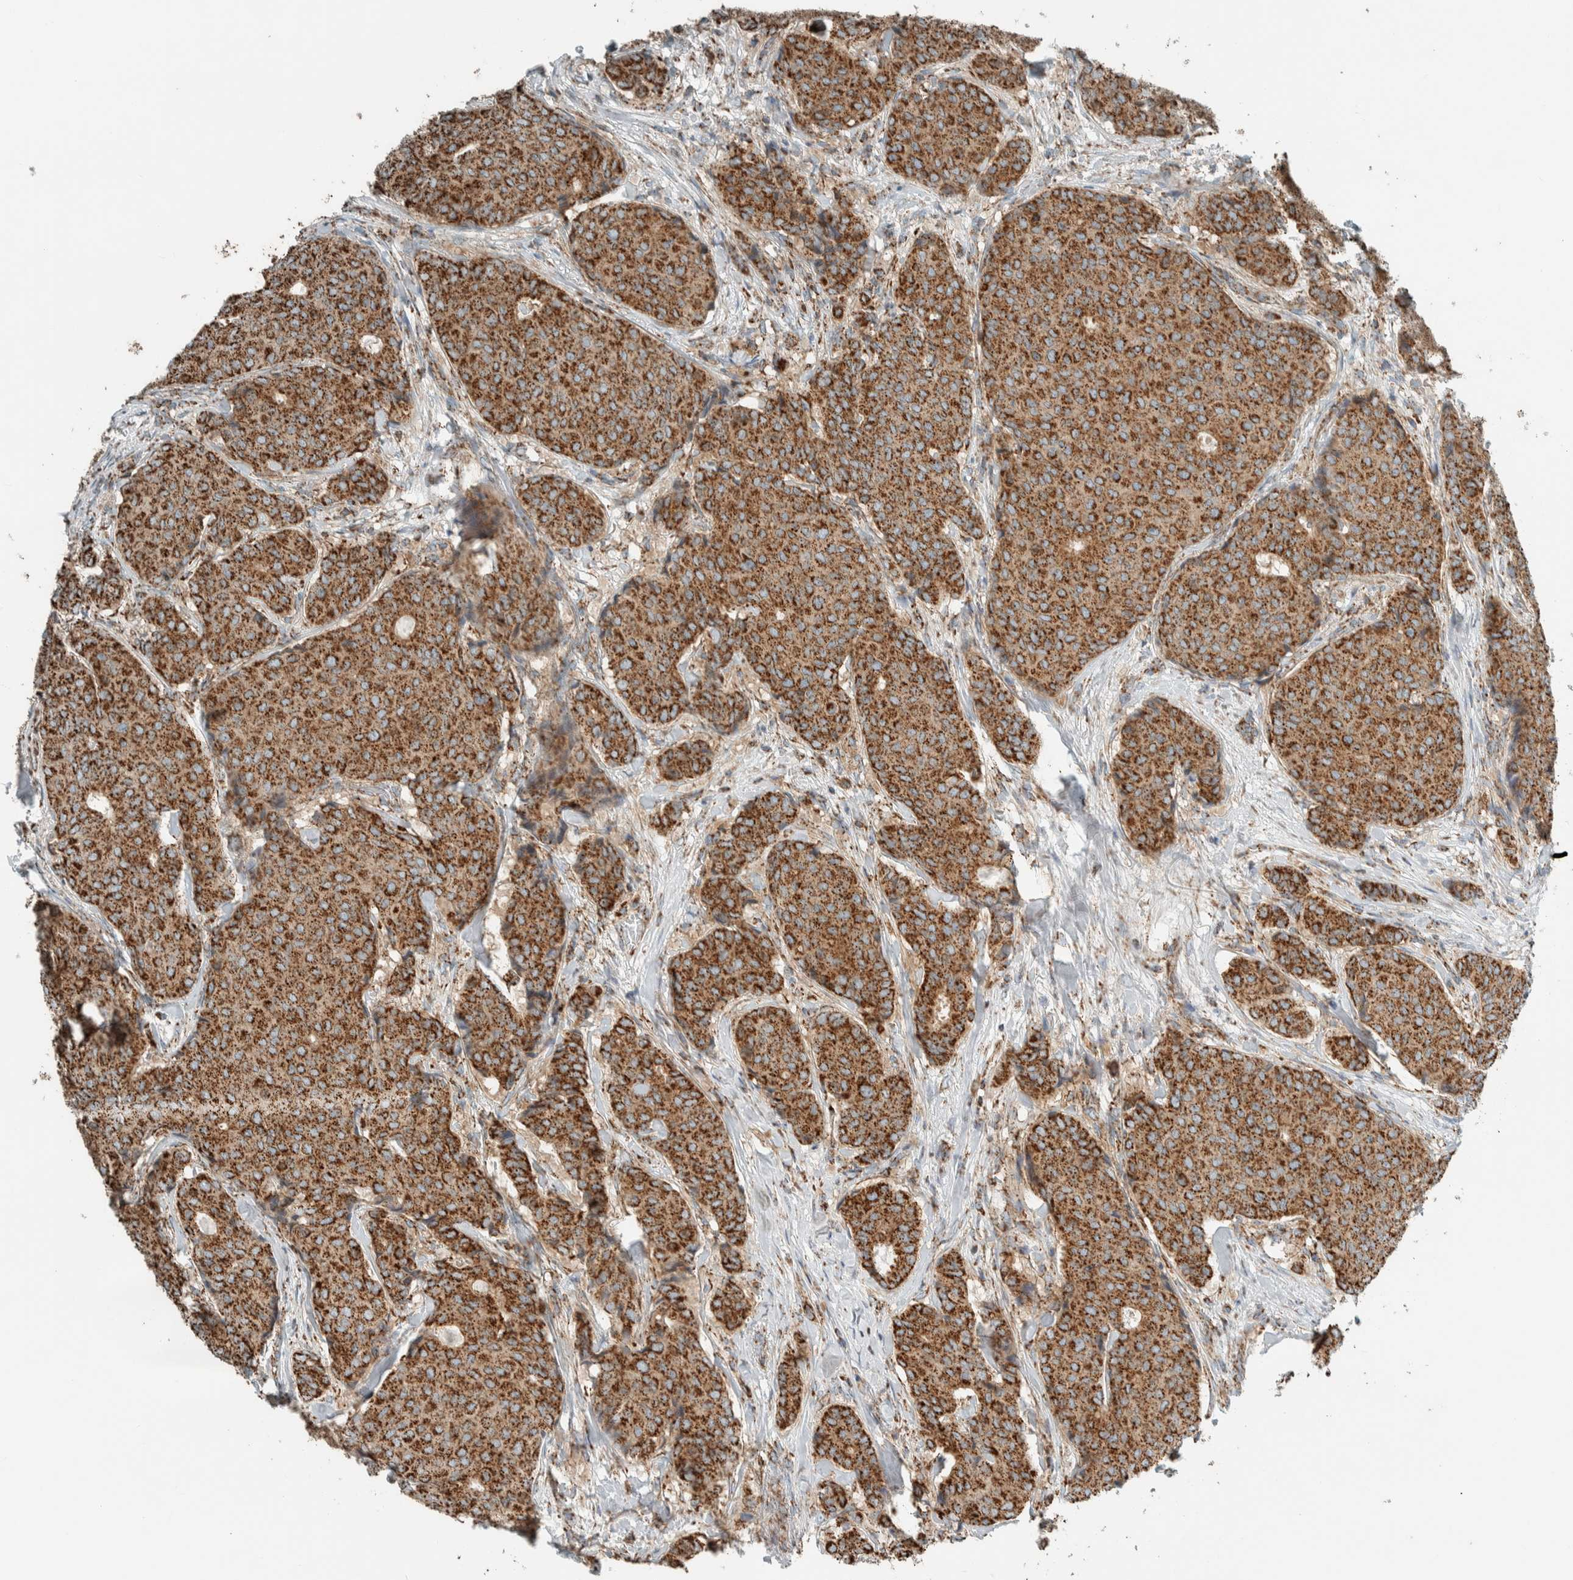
{"staining": {"intensity": "strong", "quantity": ">75%", "location": "cytoplasmic/membranous"}, "tissue": "breast cancer", "cell_type": "Tumor cells", "image_type": "cancer", "snomed": [{"axis": "morphology", "description": "Duct carcinoma"}, {"axis": "topography", "description": "Breast"}], "caption": "Immunohistochemistry (DAB (3,3'-diaminobenzidine)) staining of infiltrating ductal carcinoma (breast) reveals strong cytoplasmic/membranous protein staining in approximately >75% of tumor cells. The protein of interest is stained brown, and the nuclei are stained in blue (DAB IHC with brightfield microscopy, high magnification).", "gene": "ZNF454", "patient": {"sex": "female", "age": 75}}